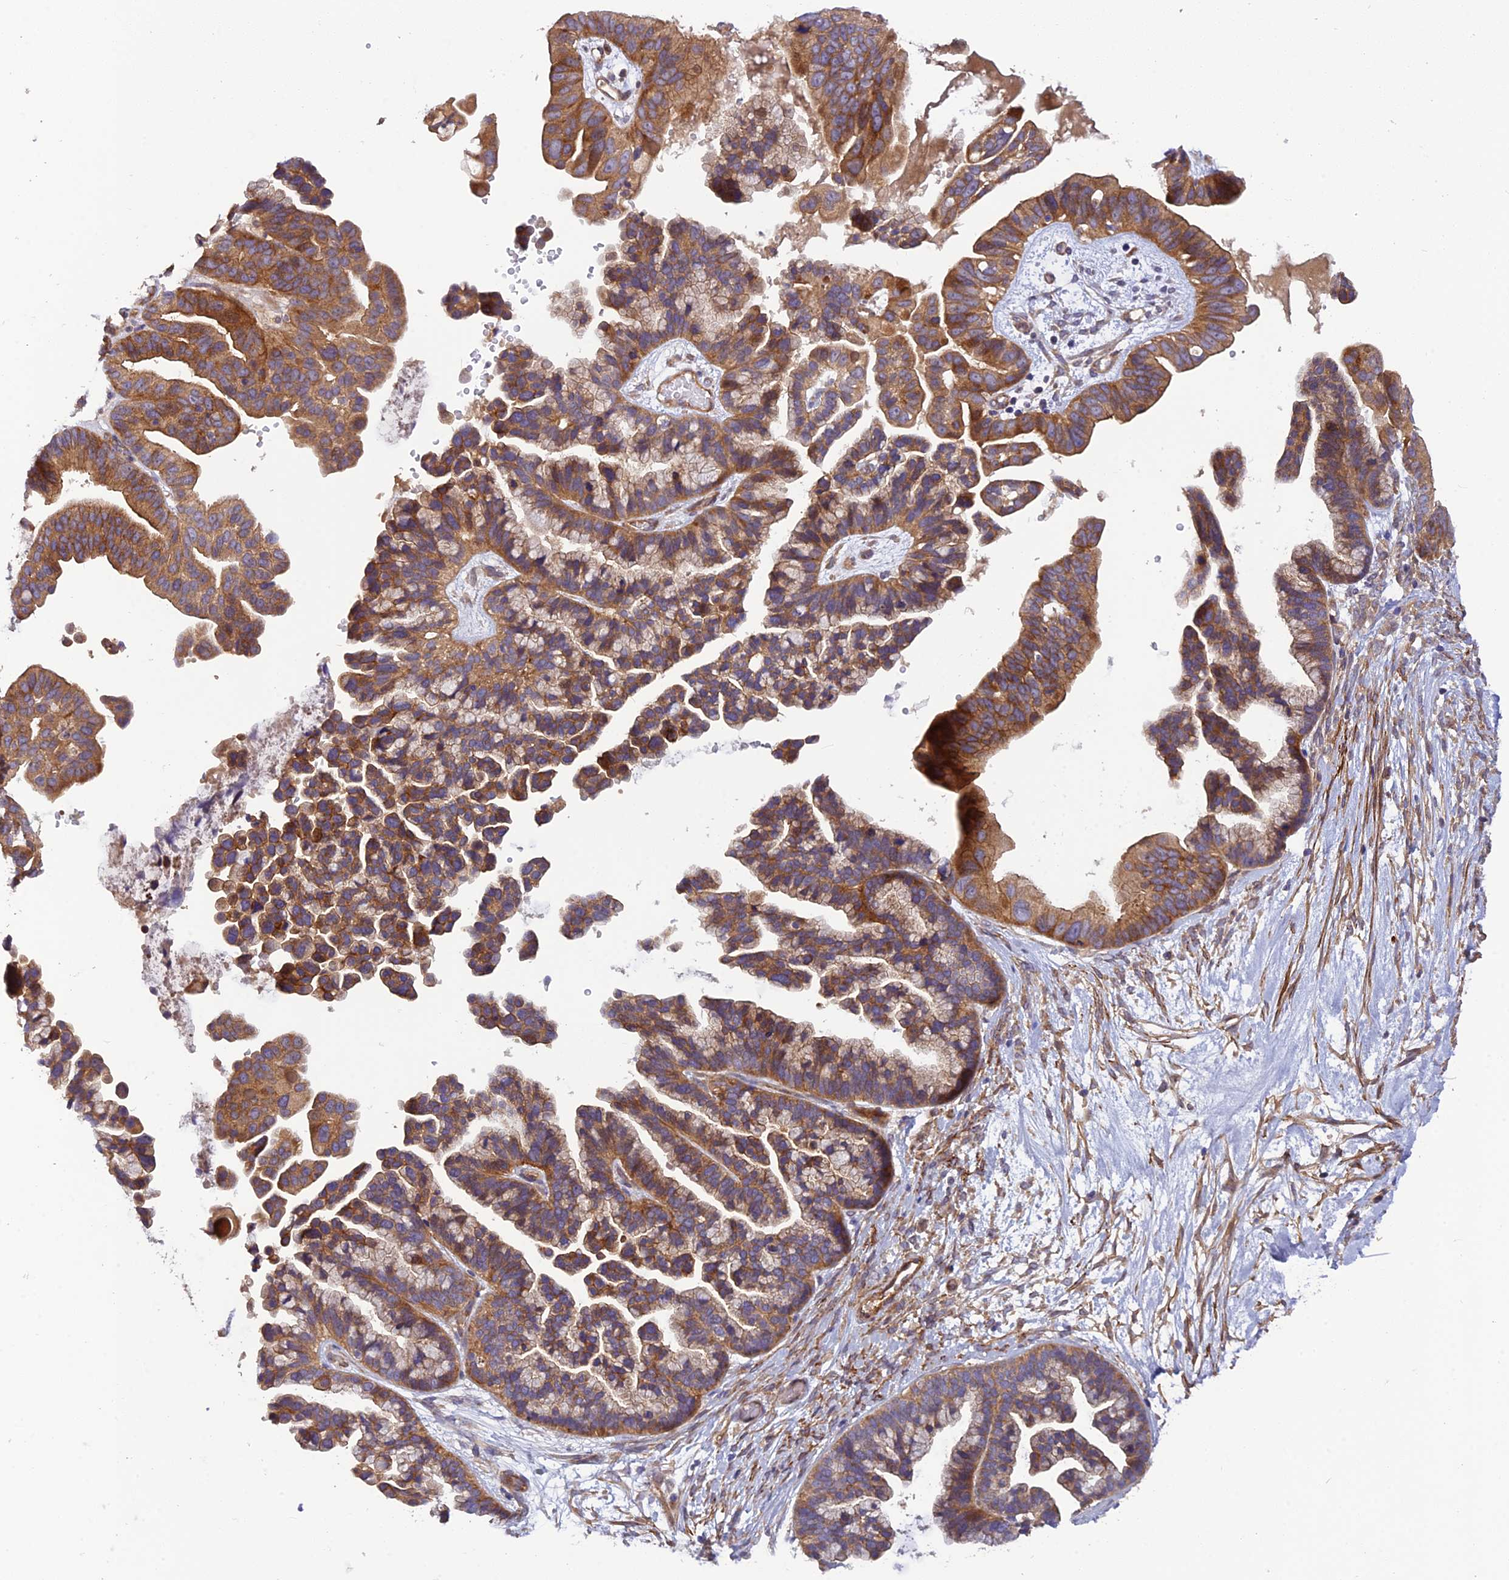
{"staining": {"intensity": "strong", "quantity": ">75%", "location": "cytoplasmic/membranous"}, "tissue": "ovarian cancer", "cell_type": "Tumor cells", "image_type": "cancer", "snomed": [{"axis": "morphology", "description": "Cystadenocarcinoma, serous, NOS"}, {"axis": "topography", "description": "Ovary"}], "caption": "Immunohistochemistry of ovarian serous cystadenocarcinoma shows high levels of strong cytoplasmic/membranous positivity in about >75% of tumor cells.", "gene": "ADAMTS15", "patient": {"sex": "female", "age": 56}}